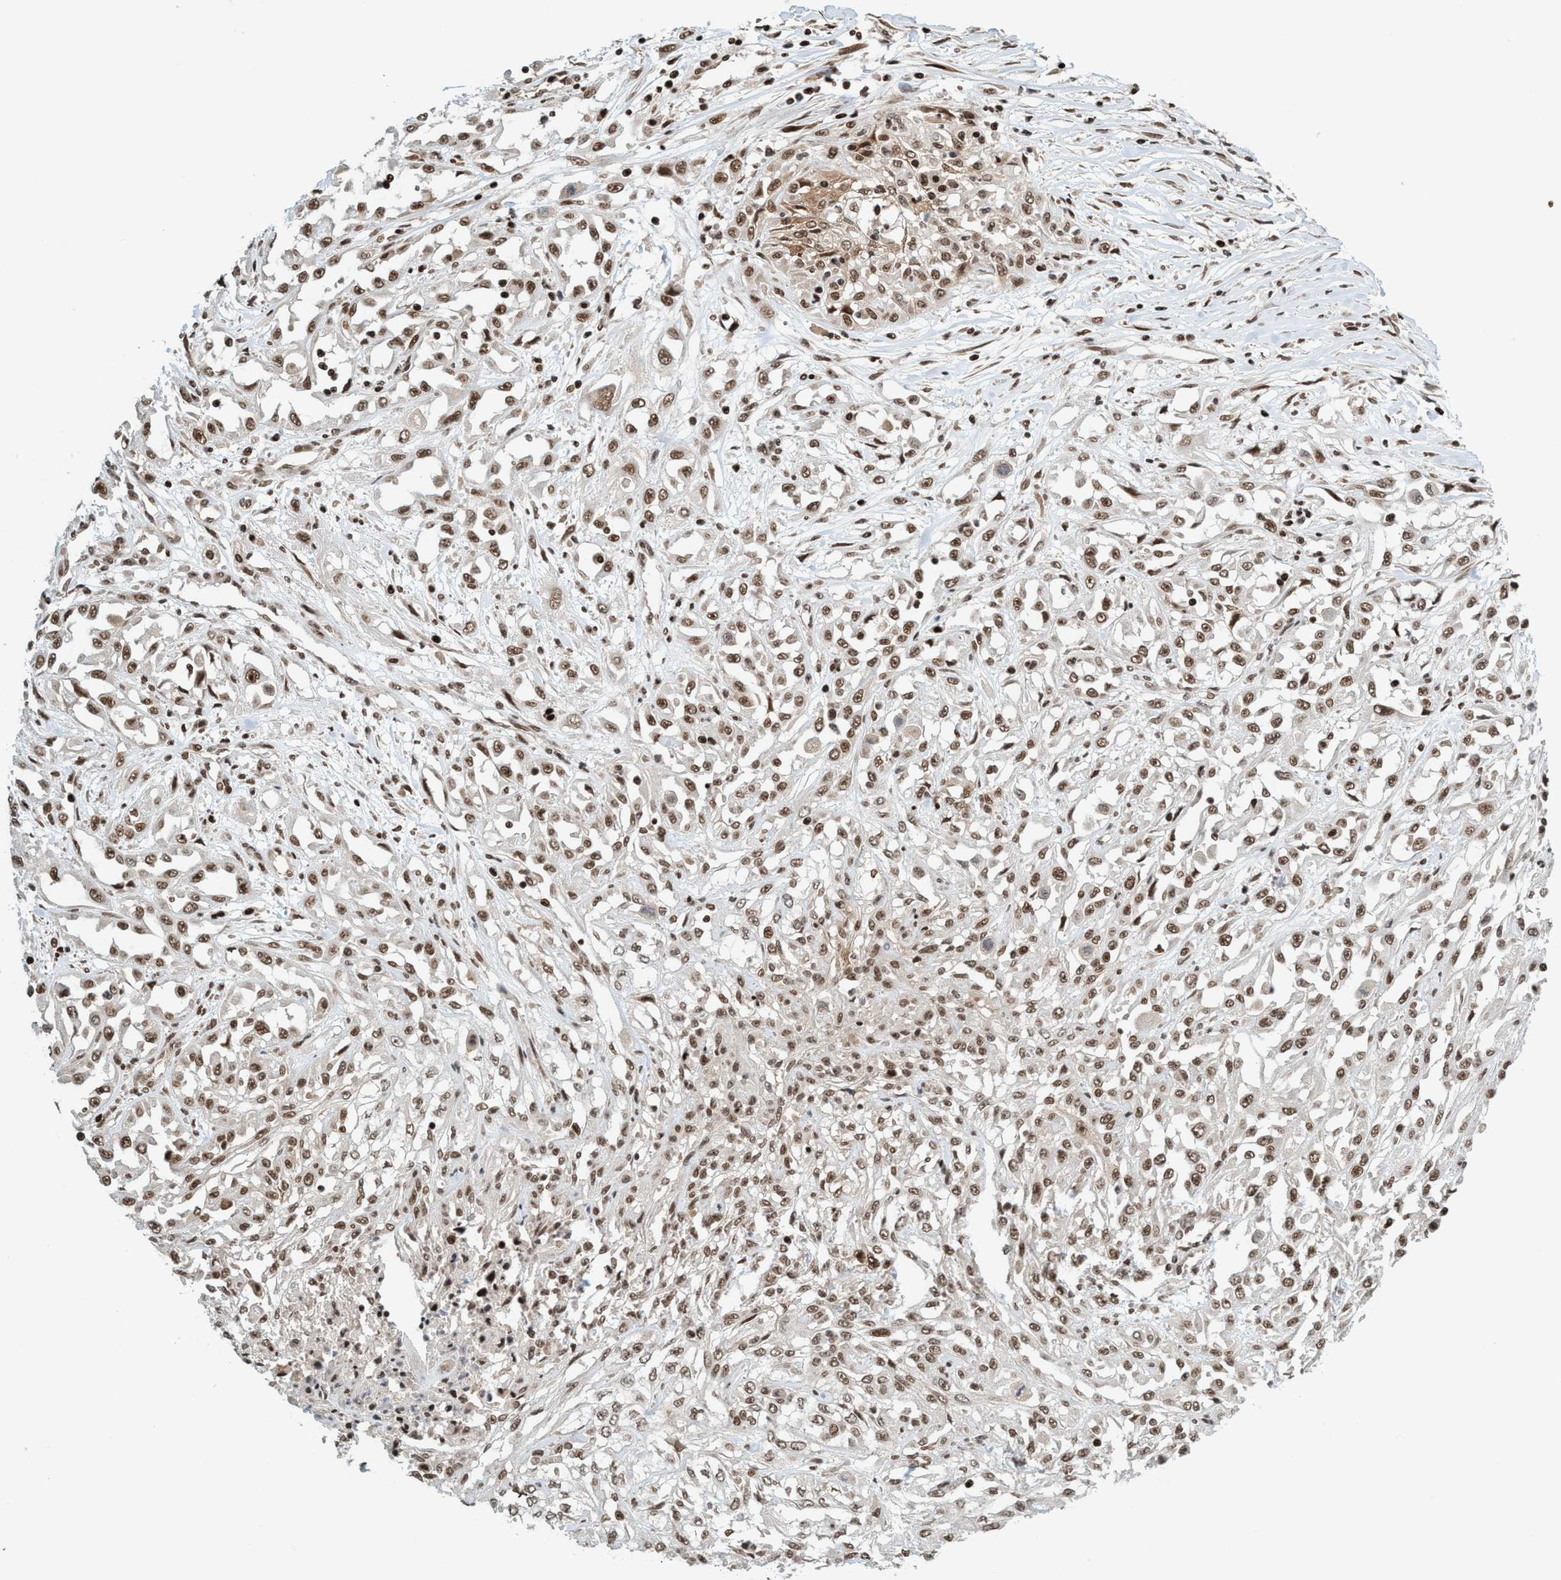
{"staining": {"intensity": "moderate", "quantity": ">75%", "location": "nuclear"}, "tissue": "skin cancer", "cell_type": "Tumor cells", "image_type": "cancer", "snomed": [{"axis": "morphology", "description": "Squamous cell carcinoma, NOS"}, {"axis": "morphology", "description": "Squamous cell carcinoma, metastatic, NOS"}, {"axis": "topography", "description": "Skin"}, {"axis": "topography", "description": "Lymph node"}], "caption": "Human squamous cell carcinoma (skin) stained for a protein (brown) displays moderate nuclear positive positivity in about >75% of tumor cells.", "gene": "SMCR8", "patient": {"sex": "male", "age": 75}}